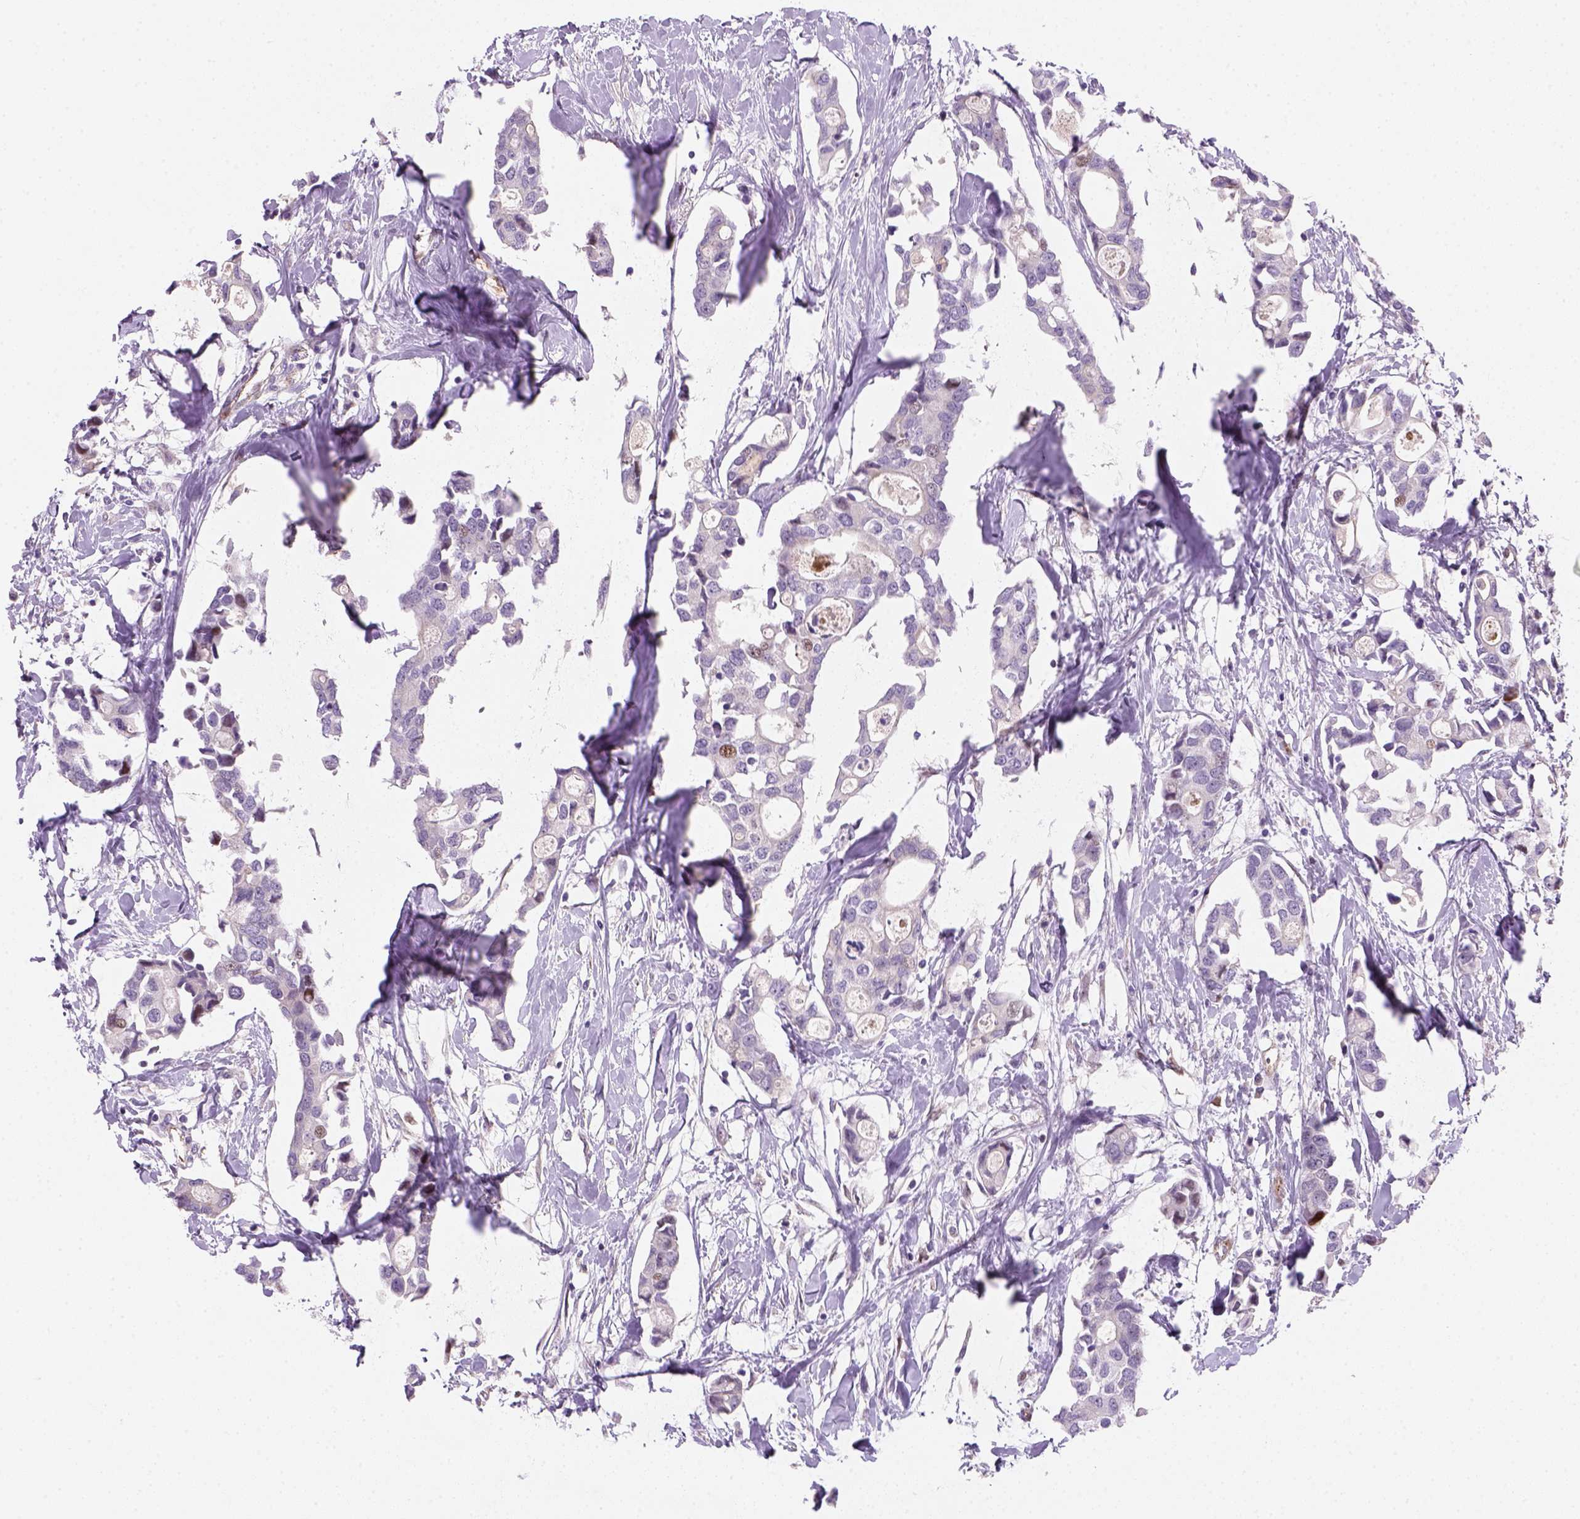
{"staining": {"intensity": "negative", "quantity": "none", "location": "none"}, "tissue": "breast cancer", "cell_type": "Tumor cells", "image_type": "cancer", "snomed": [{"axis": "morphology", "description": "Duct carcinoma"}, {"axis": "topography", "description": "Breast"}], "caption": "This photomicrograph is of breast invasive ductal carcinoma stained with immunohistochemistry to label a protein in brown with the nuclei are counter-stained blue. There is no staining in tumor cells. (IHC, brightfield microscopy, high magnification).", "gene": "VSTM5", "patient": {"sex": "female", "age": 83}}